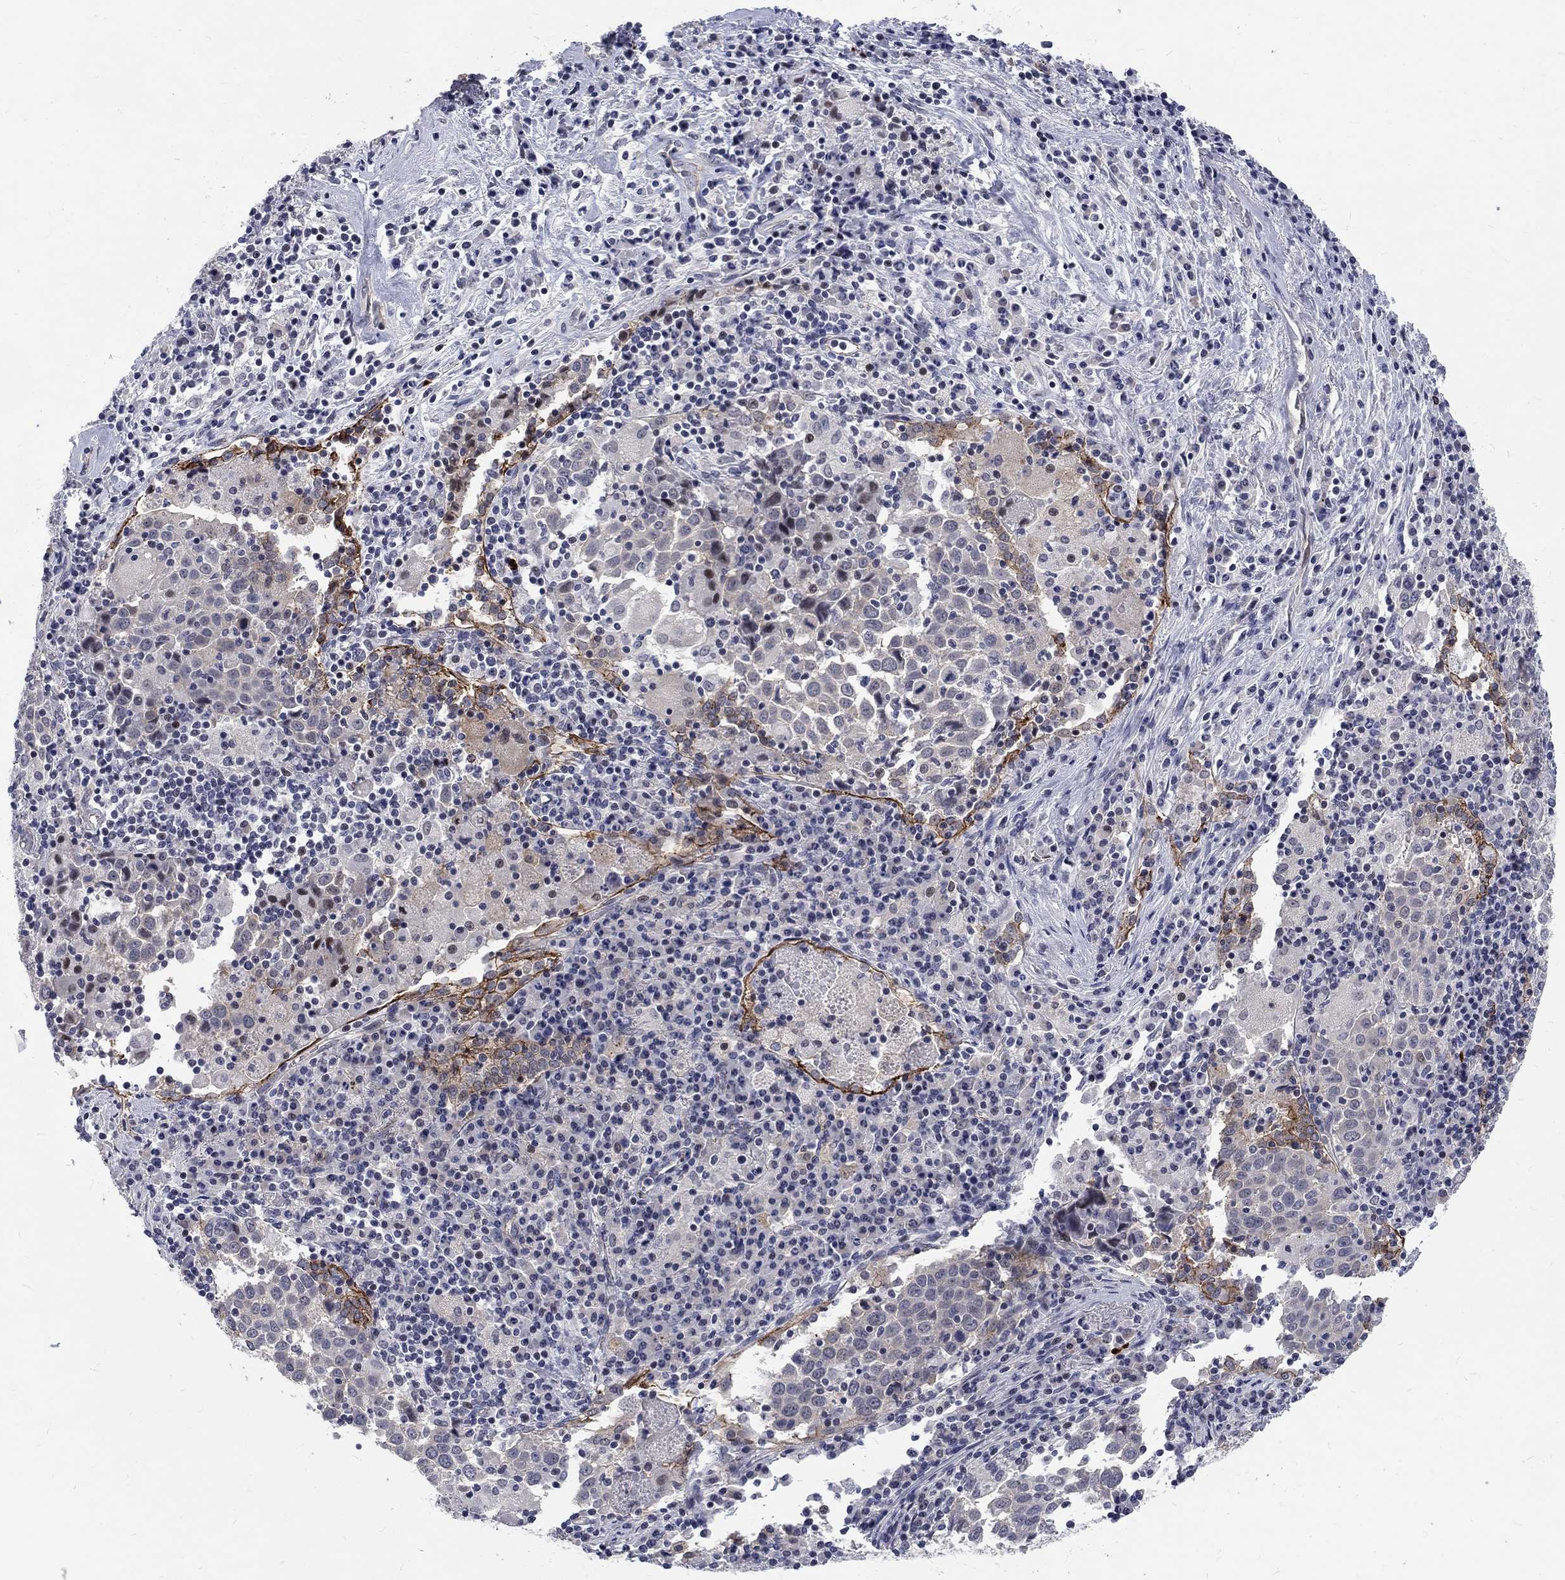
{"staining": {"intensity": "strong", "quantity": "<25%", "location": "cytoplasmic/membranous"}, "tissue": "lung cancer", "cell_type": "Tumor cells", "image_type": "cancer", "snomed": [{"axis": "morphology", "description": "Squamous cell carcinoma, NOS"}, {"axis": "topography", "description": "Lung"}], "caption": "Immunohistochemistry of human squamous cell carcinoma (lung) demonstrates medium levels of strong cytoplasmic/membranous expression in approximately <25% of tumor cells. Nuclei are stained in blue.", "gene": "PHKA1", "patient": {"sex": "male", "age": 57}}